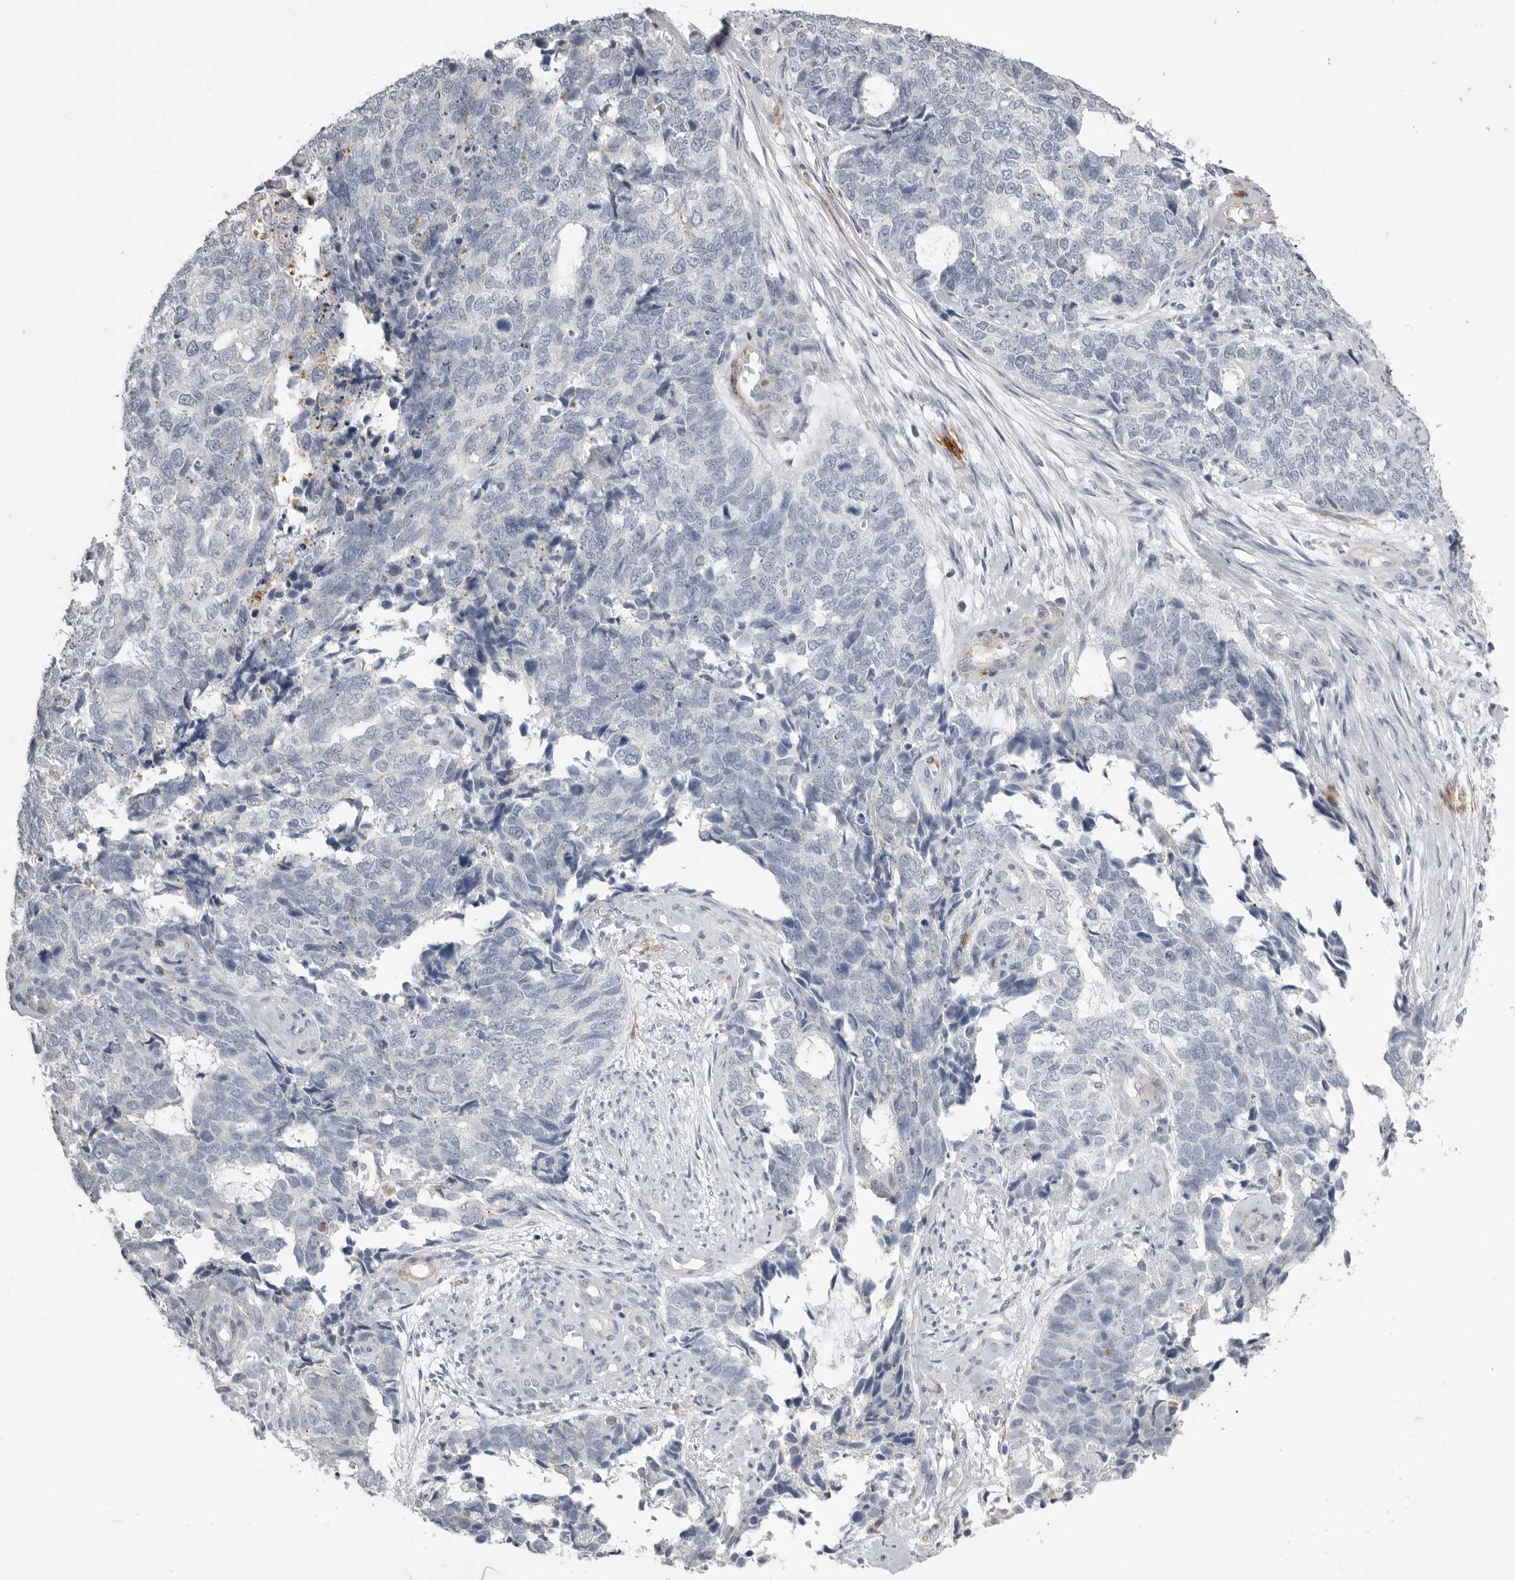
{"staining": {"intensity": "negative", "quantity": "none", "location": "none"}, "tissue": "cervical cancer", "cell_type": "Tumor cells", "image_type": "cancer", "snomed": [{"axis": "morphology", "description": "Squamous cell carcinoma, NOS"}, {"axis": "topography", "description": "Cervix"}], "caption": "The immunohistochemistry (IHC) histopathology image has no significant positivity in tumor cells of cervical squamous cell carcinoma tissue. (DAB immunohistochemistry (IHC) visualized using brightfield microscopy, high magnification).", "gene": "AOC3", "patient": {"sex": "female", "age": 63}}